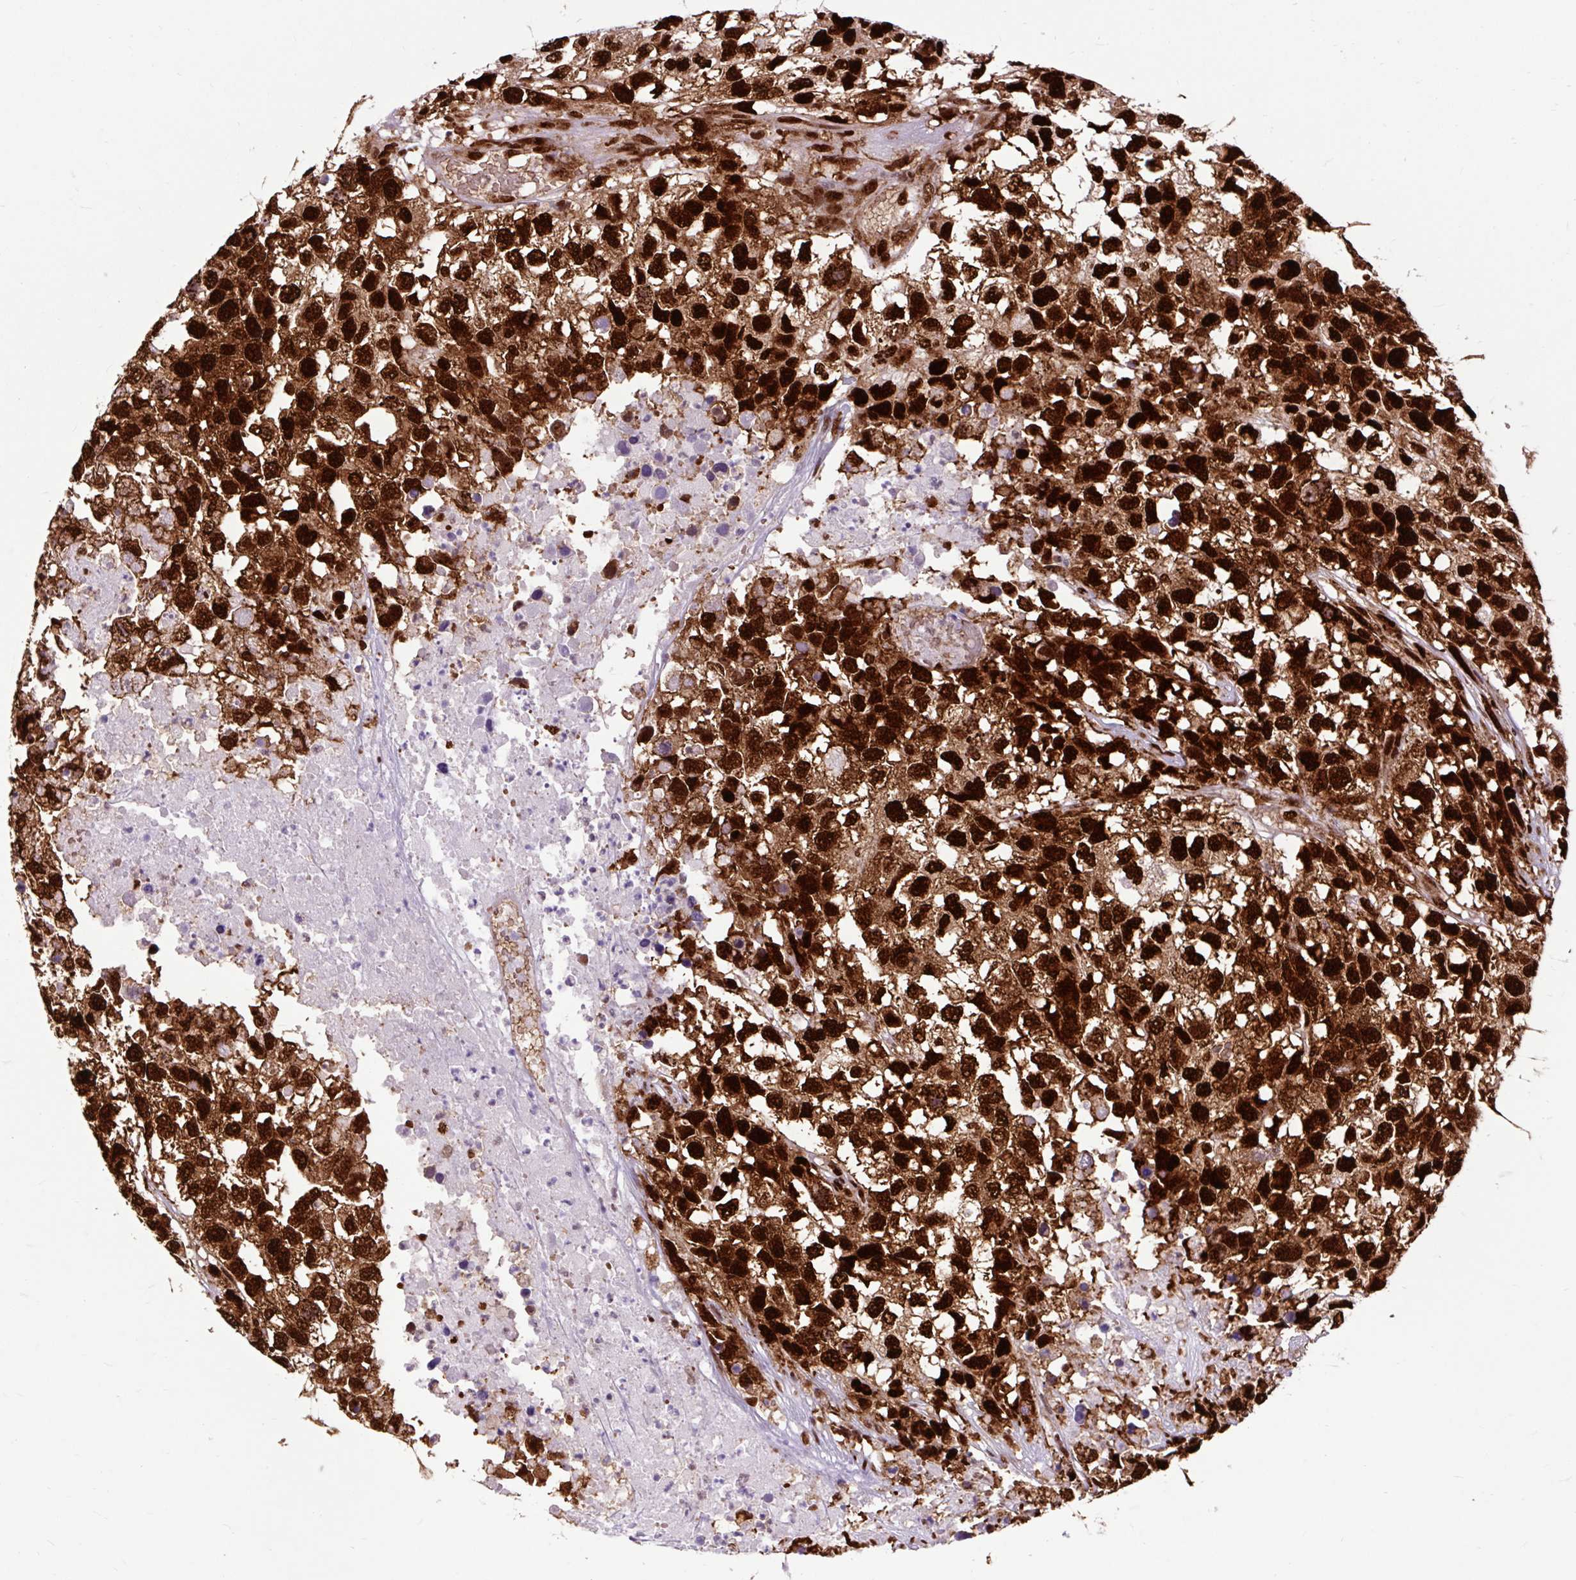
{"staining": {"intensity": "strong", "quantity": ">75%", "location": "cytoplasmic/membranous,nuclear"}, "tissue": "testis cancer", "cell_type": "Tumor cells", "image_type": "cancer", "snomed": [{"axis": "morphology", "description": "Carcinoma, Embryonal, NOS"}, {"axis": "topography", "description": "Testis"}], "caption": "Embryonal carcinoma (testis) stained with a protein marker reveals strong staining in tumor cells.", "gene": "FUS", "patient": {"sex": "male", "age": 83}}